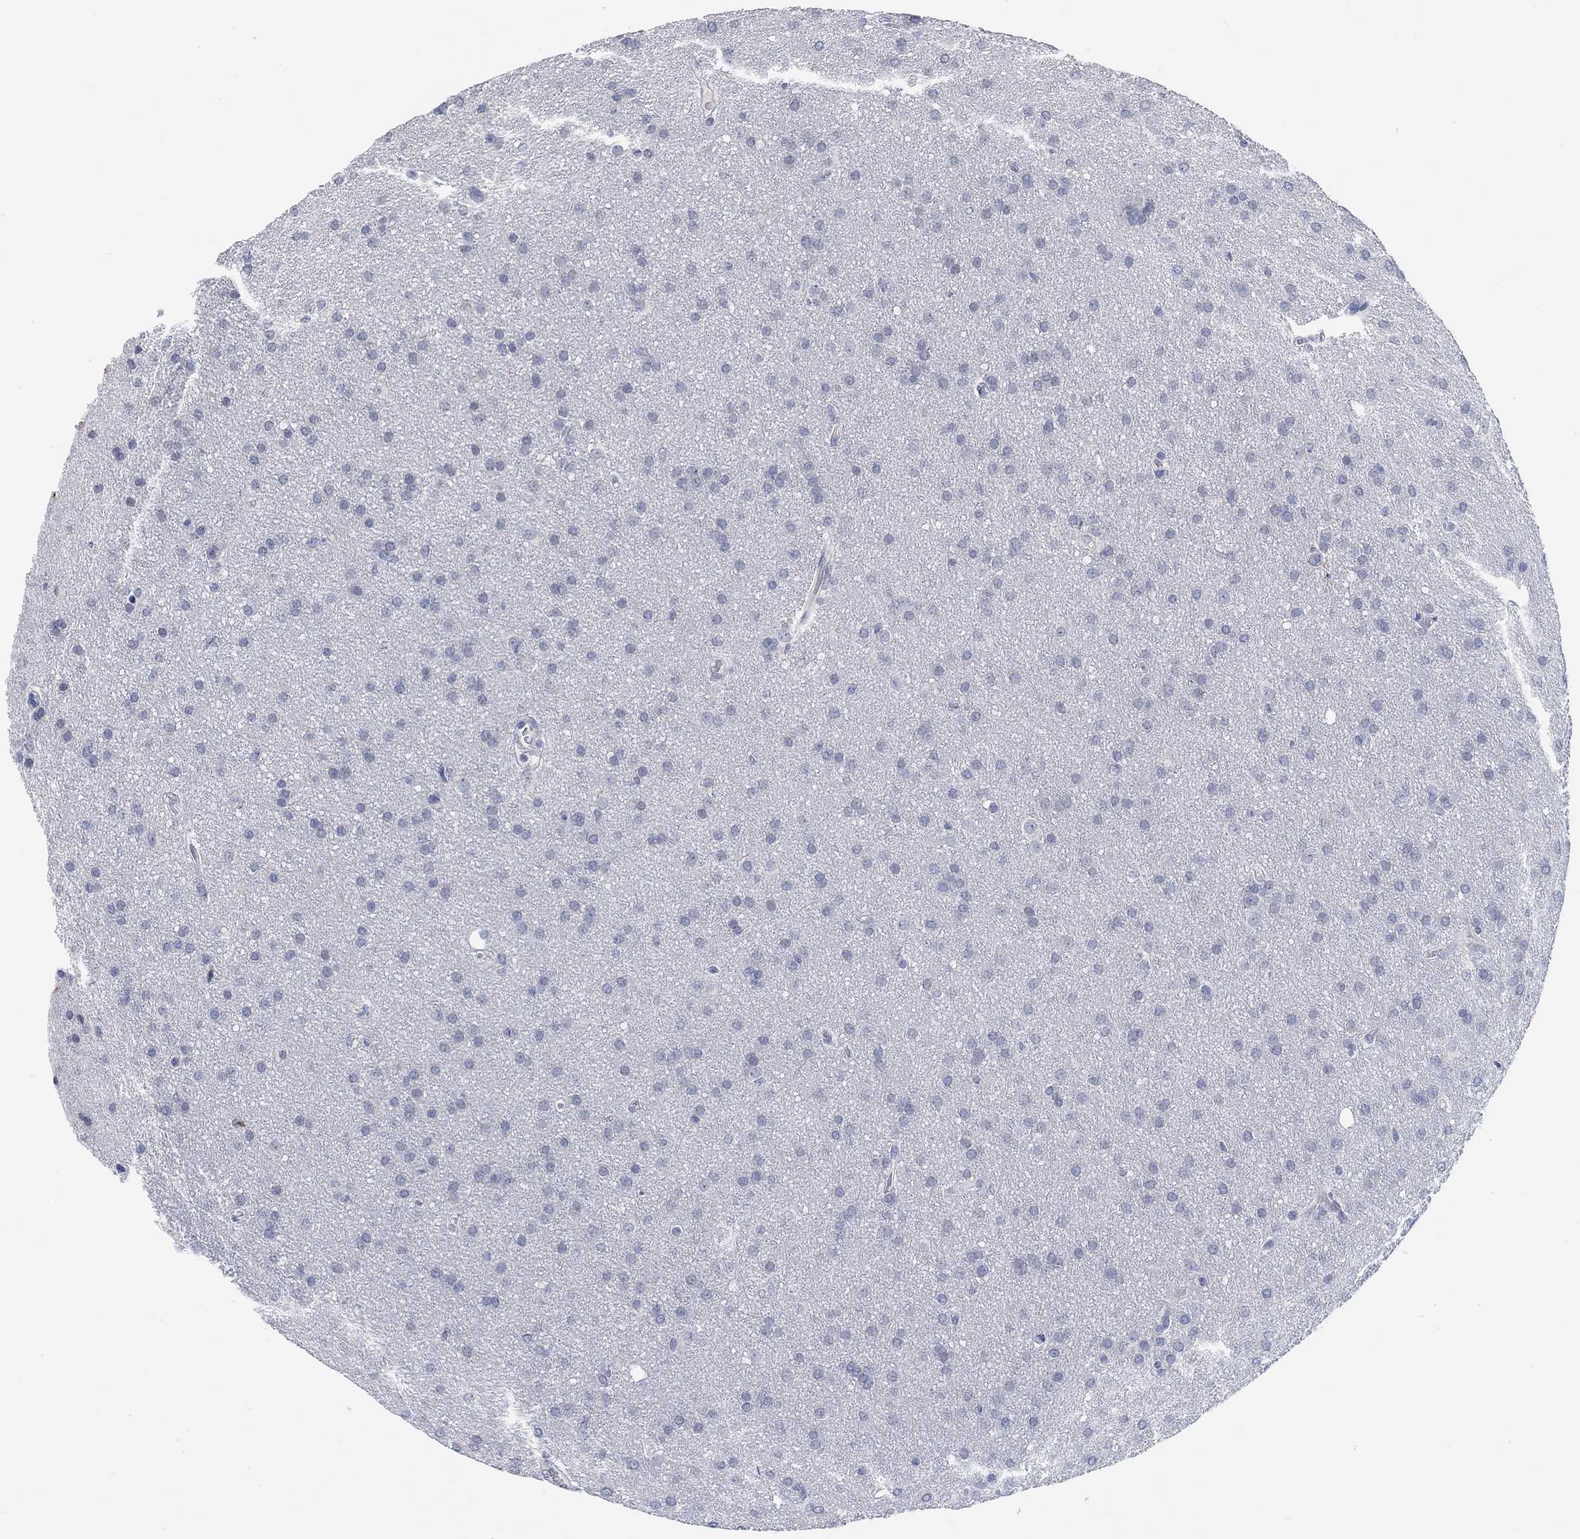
{"staining": {"intensity": "negative", "quantity": "none", "location": "none"}, "tissue": "glioma", "cell_type": "Tumor cells", "image_type": "cancer", "snomed": [{"axis": "morphology", "description": "Glioma, malignant, Low grade"}, {"axis": "topography", "description": "Brain"}], "caption": "IHC photomicrograph of neoplastic tissue: malignant glioma (low-grade) stained with DAB (3,3'-diaminobenzidine) reveals no significant protein expression in tumor cells.", "gene": "ATP6V1E2", "patient": {"sex": "female", "age": 32}}